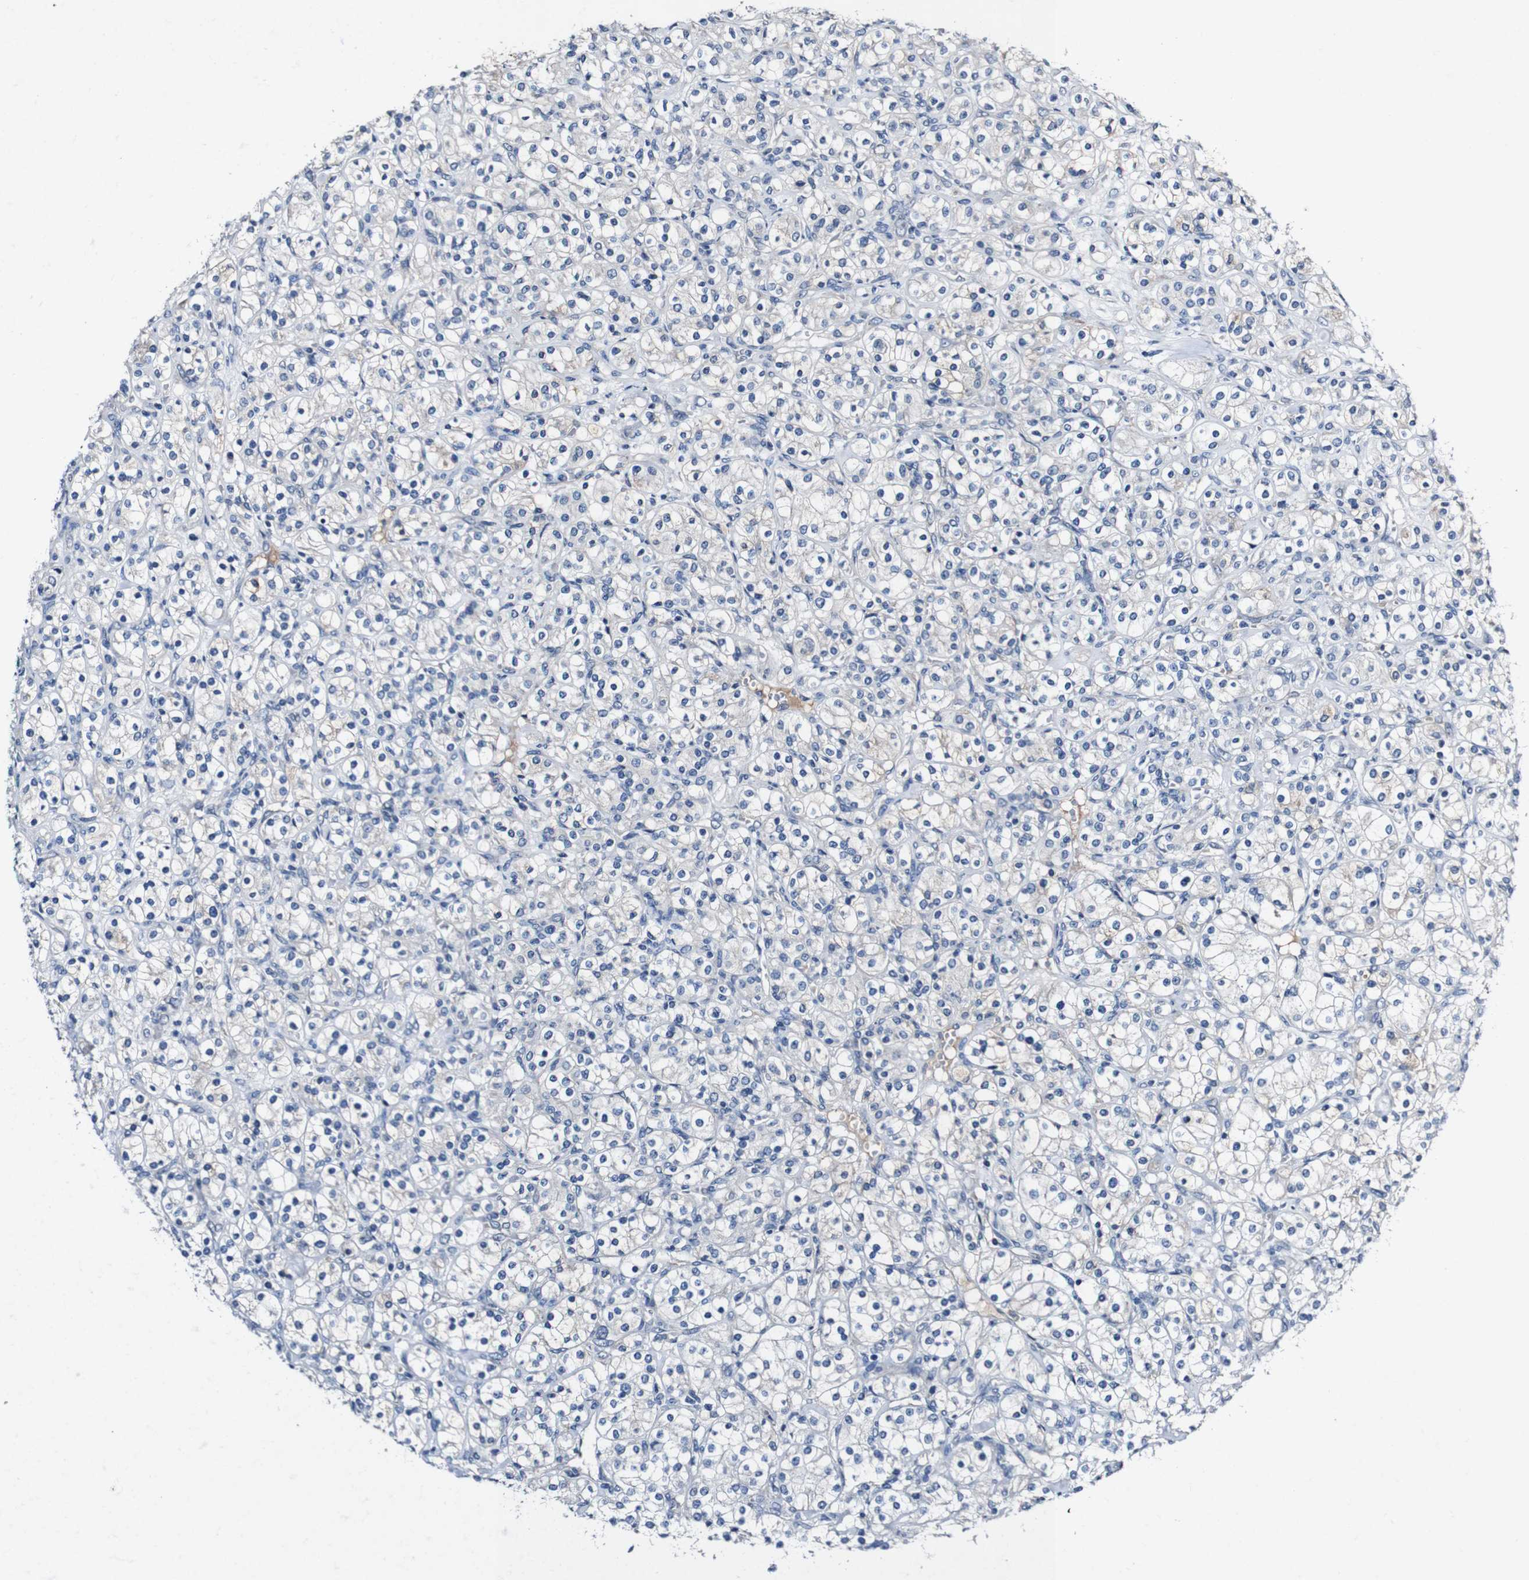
{"staining": {"intensity": "negative", "quantity": "none", "location": "none"}, "tissue": "renal cancer", "cell_type": "Tumor cells", "image_type": "cancer", "snomed": [{"axis": "morphology", "description": "Adenocarcinoma, NOS"}, {"axis": "topography", "description": "Kidney"}], "caption": "Protein analysis of renal cancer (adenocarcinoma) demonstrates no significant expression in tumor cells.", "gene": "GRAMD1A", "patient": {"sex": "male", "age": 77}}